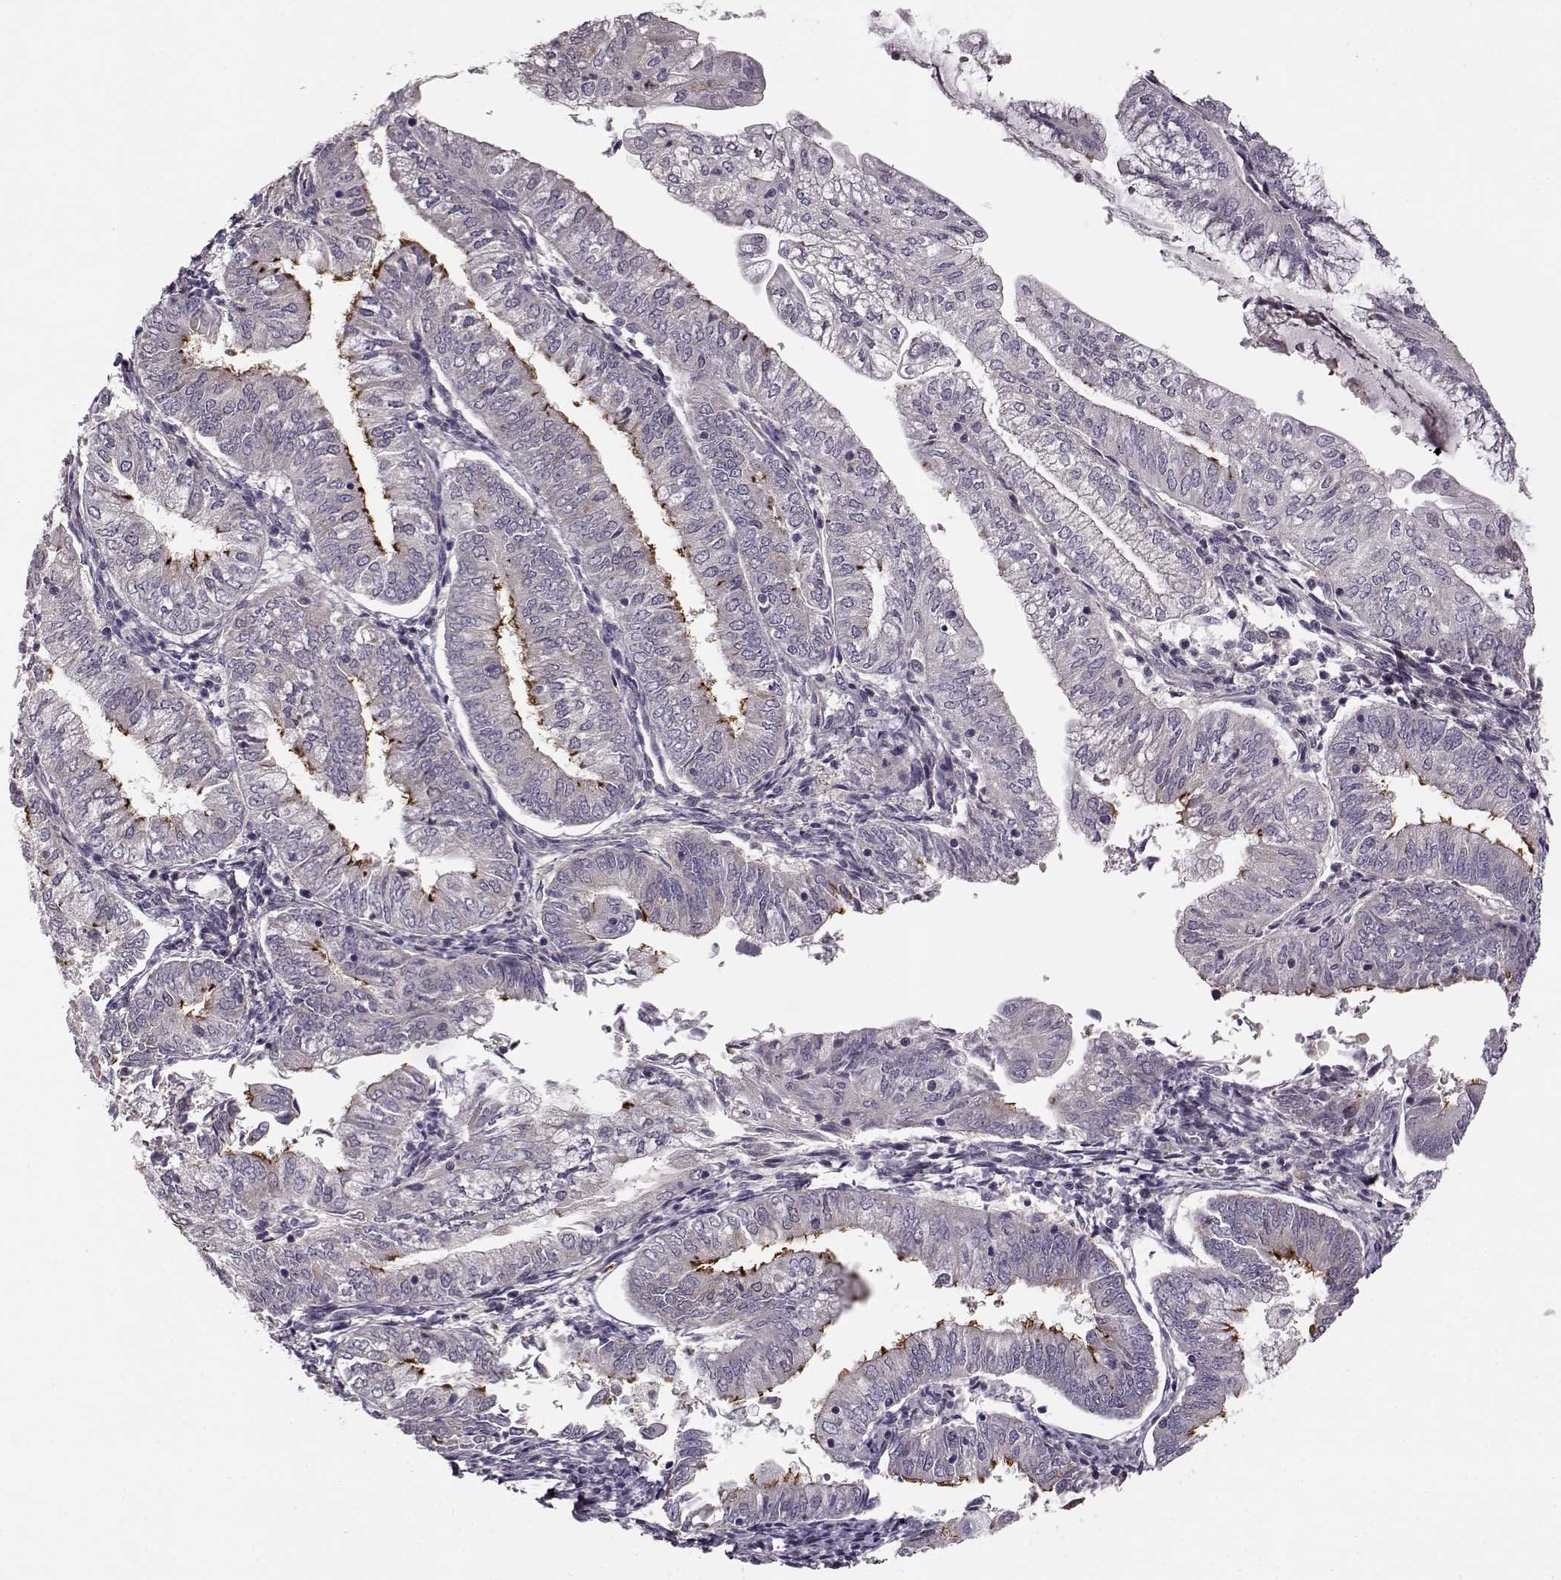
{"staining": {"intensity": "moderate", "quantity": "25%-75%", "location": "cytoplasmic/membranous"}, "tissue": "endometrial cancer", "cell_type": "Tumor cells", "image_type": "cancer", "snomed": [{"axis": "morphology", "description": "Adenocarcinoma, NOS"}, {"axis": "topography", "description": "Endometrium"}], "caption": "Immunohistochemical staining of human endometrial cancer reveals moderate cytoplasmic/membranous protein expression in about 25%-75% of tumor cells. (Brightfield microscopy of DAB IHC at high magnification).", "gene": "MTR", "patient": {"sex": "female", "age": 55}}